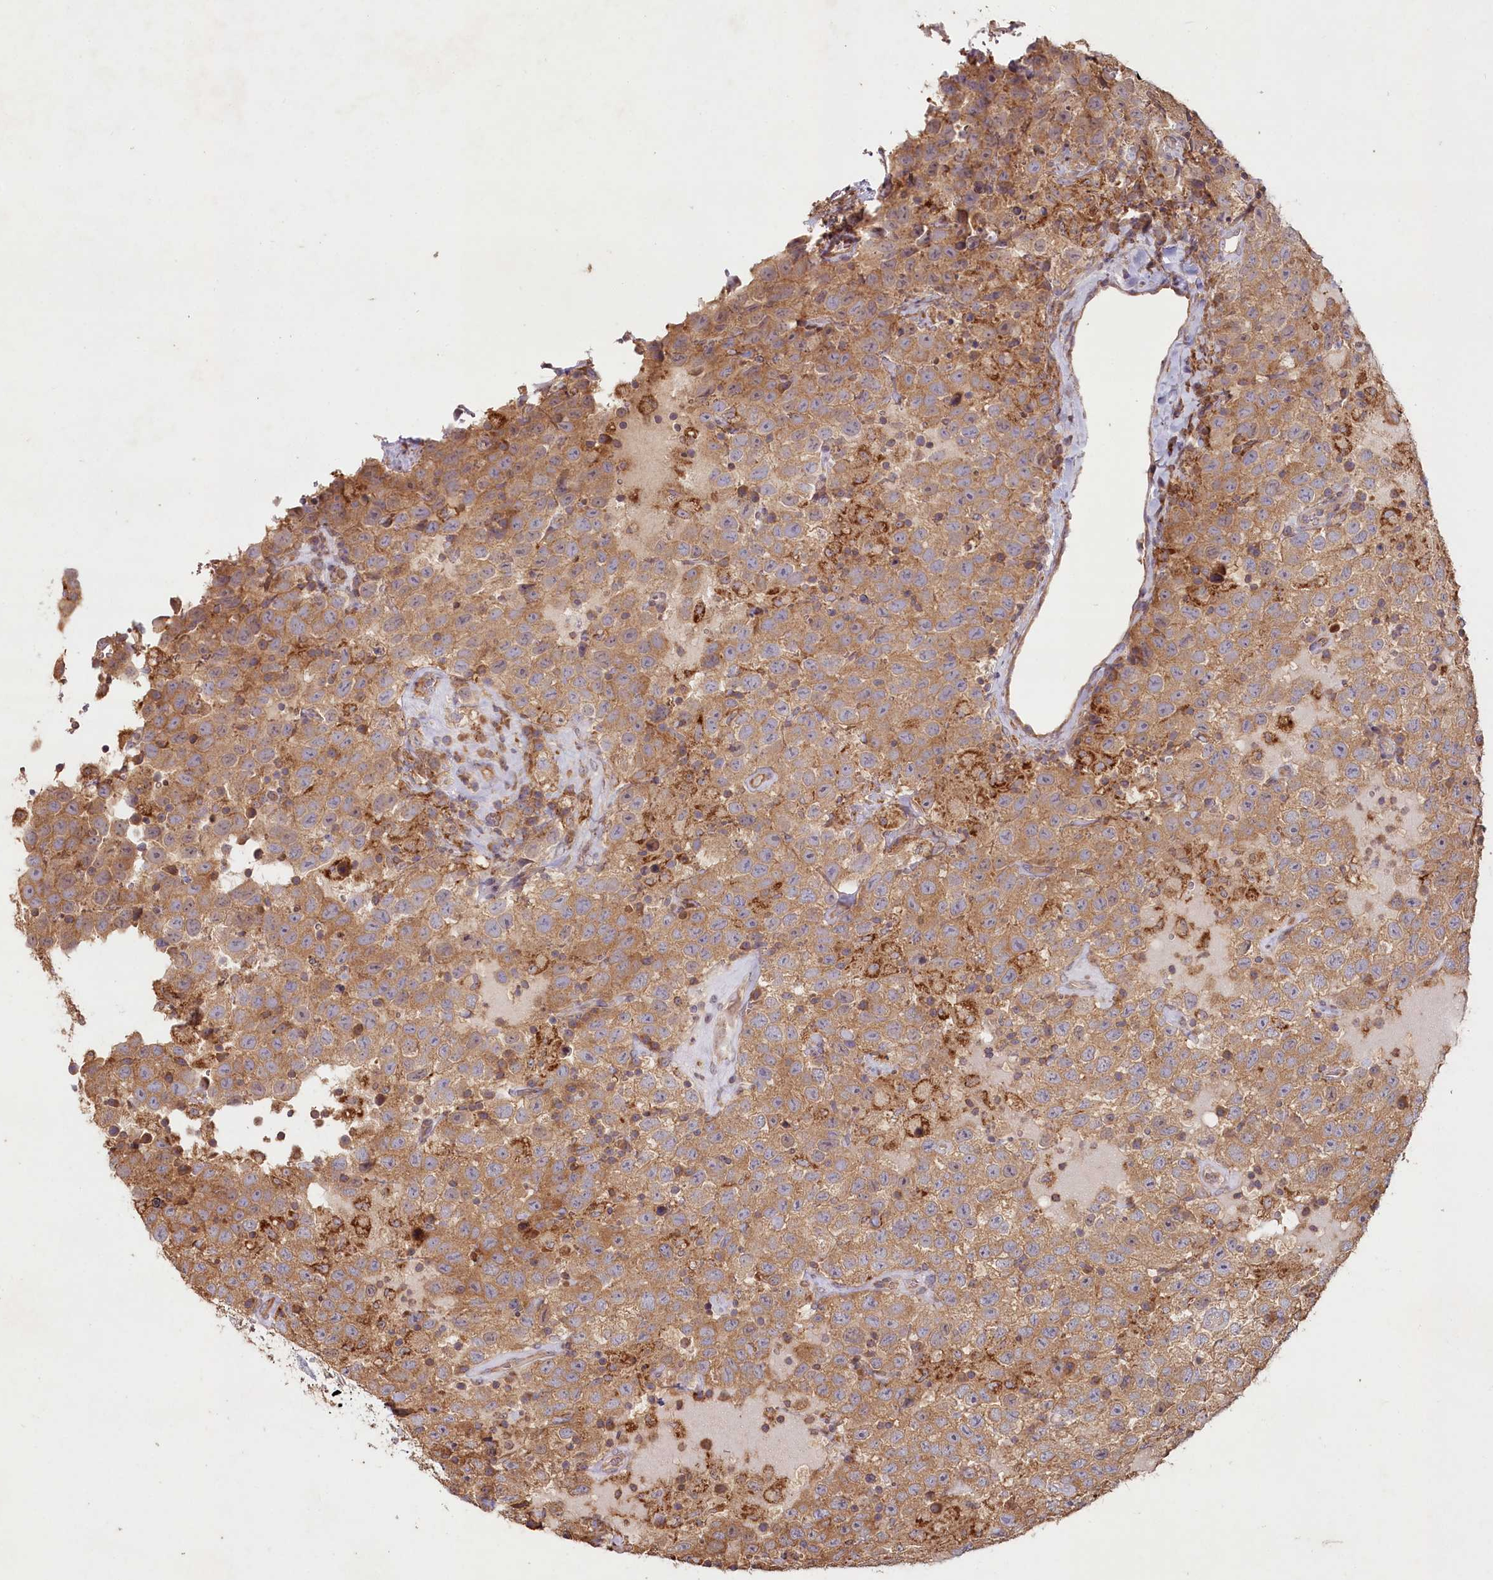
{"staining": {"intensity": "moderate", "quantity": ">75%", "location": "cytoplasmic/membranous"}, "tissue": "testis cancer", "cell_type": "Tumor cells", "image_type": "cancer", "snomed": [{"axis": "morphology", "description": "Seminoma, NOS"}, {"axis": "topography", "description": "Testis"}], "caption": "Immunohistochemical staining of testis cancer reveals medium levels of moderate cytoplasmic/membranous staining in approximately >75% of tumor cells. The staining was performed using DAB (3,3'-diaminobenzidine), with brown indicating positive protein expression. Nuclei are stained blue with hematoxylin.", "gene": "HAL", "patient": {"sex": "male", "age": 41}}